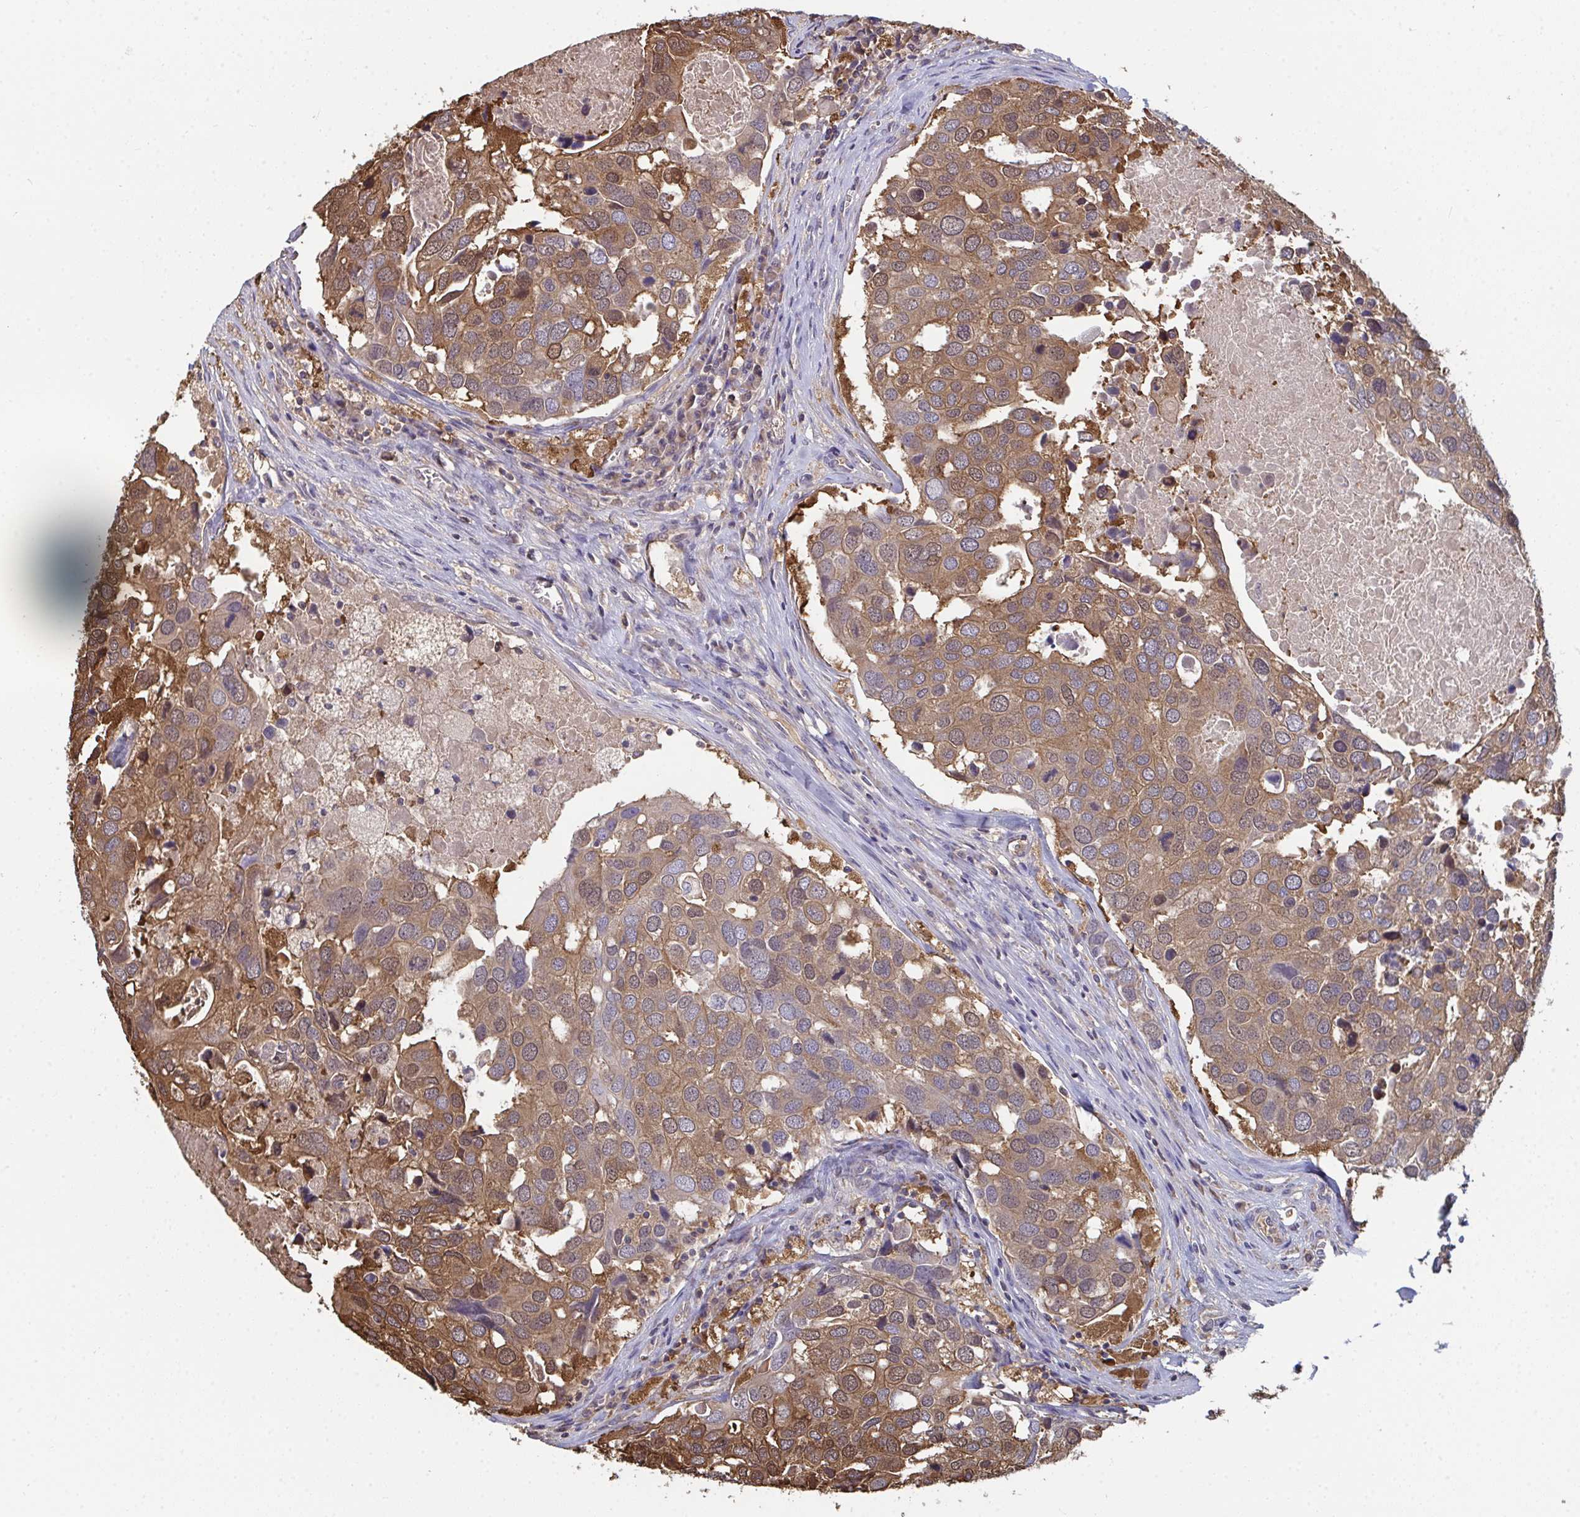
{"staining": {"intensity": "moderate", "quantity": ">75%", "location": "cytoplasmic/membranous,nuclear"}, "tissue": "breast cancer", "cell_type": "Tumor cells", "image_type": "cancer", "snomed": [{"axis": "morphology", "description": "Duct carcinoma"}, {"axis": "topography", "description": "Breast"}], "caption": "This is an image of immunohistochemistry (IHC) staining of breast invasive ductal carcinoma, which shows moderate expression in the cytoplasmic/membranous and nuclear of tumor cells.", "gene": "TTC9C", "patient": {"sex": "female", "age": 83}}